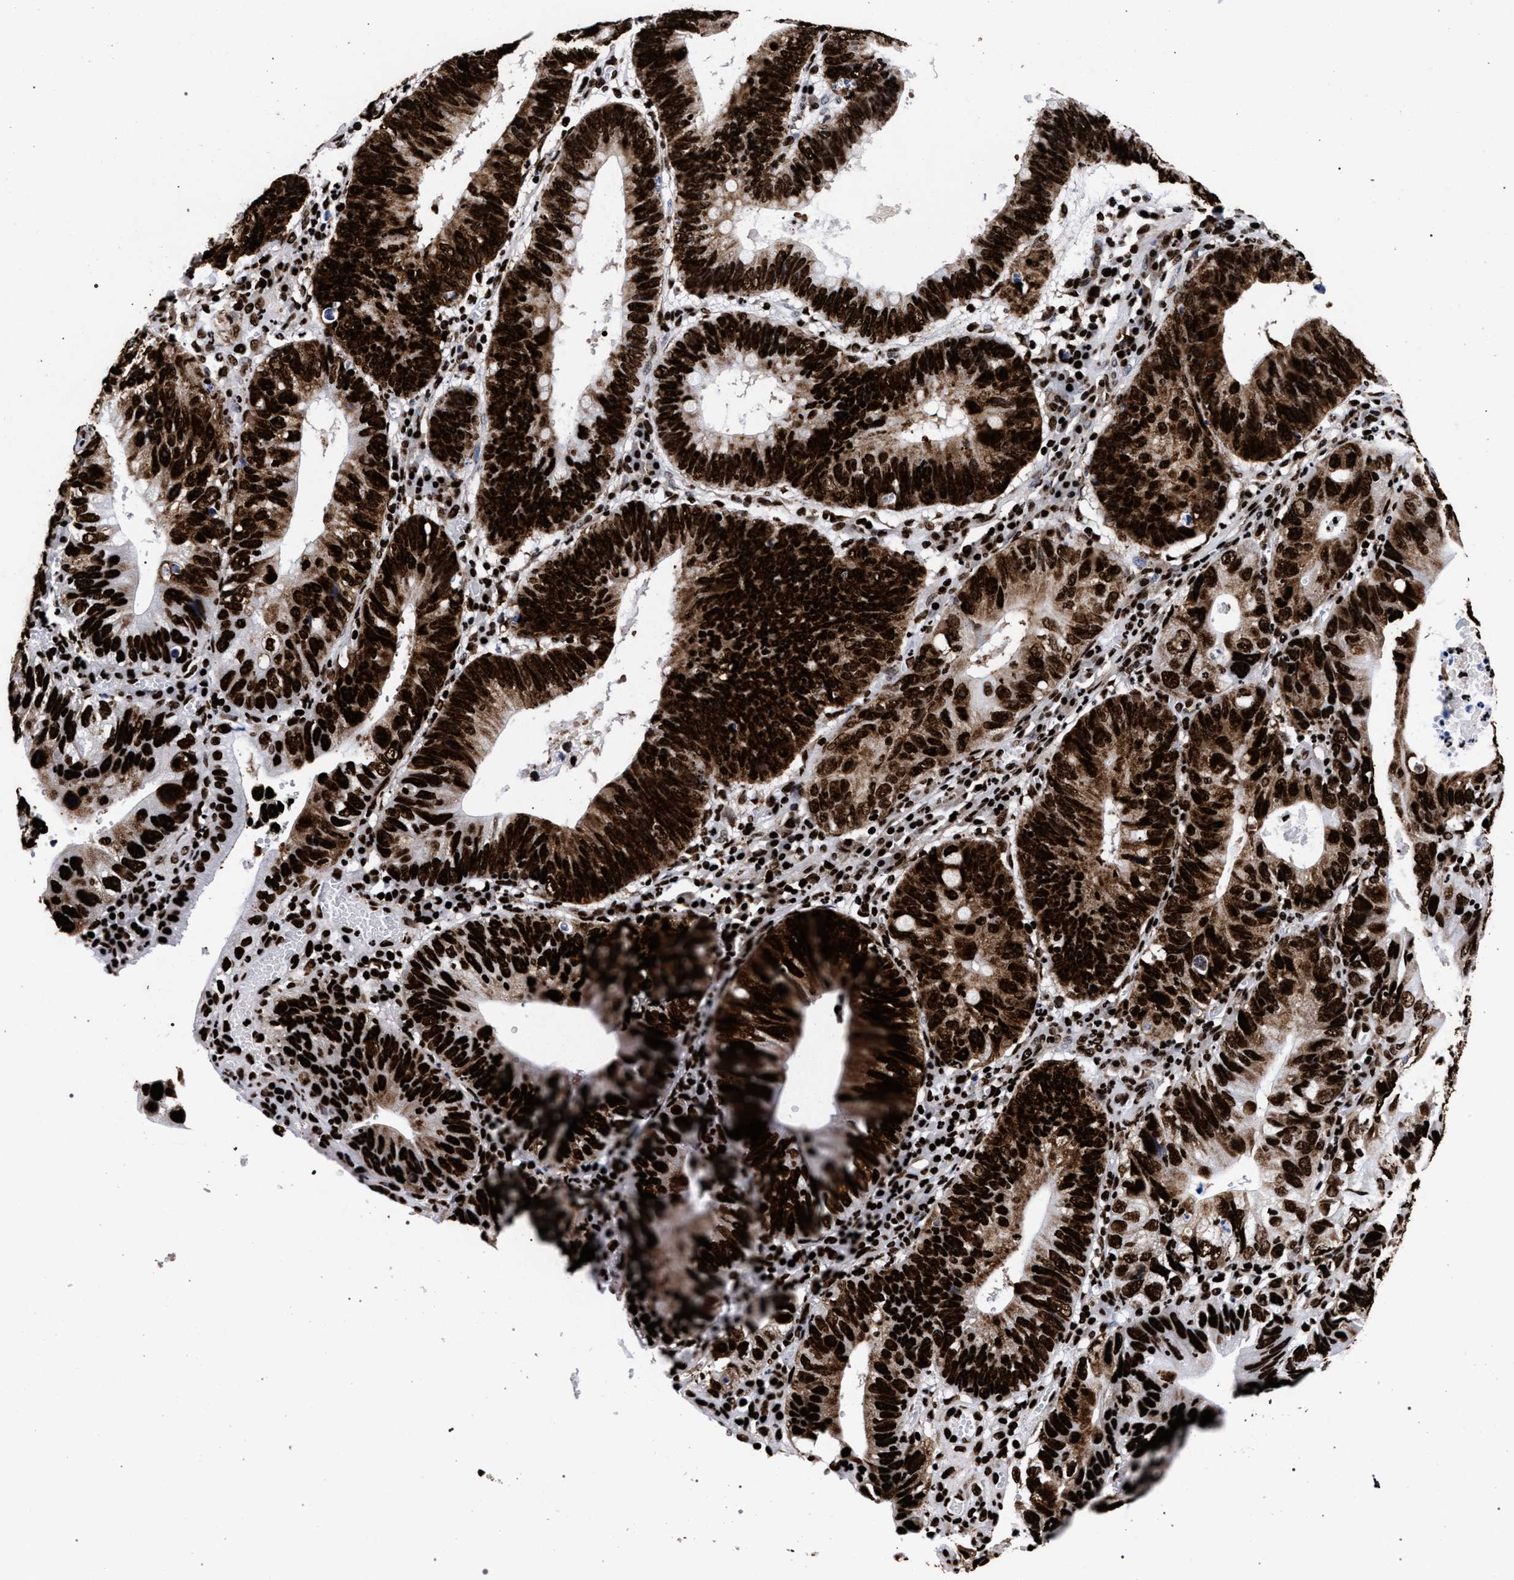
{"staining": {"intensity": "strong", "quantity": ">75%", "location": "cytoplasmic/membranous,nuclear"}, "tissue": "stomach cancer", "cell_type": "Tumor cells", "image_type": "cancer", "snomed": [{"axis": "morphology", "description": "Adenocarcinoma, NOS"}, {"axis": "topography", "description": "Stomach"}], "caption": "High-magnification brightfield microscopy of stomach adenocarcinoma stained with DAB (3,3'-diaminobenzidine) (brown) and counterstained with hematoxylin (blue). tumor cells exhibit strong cytoplasmic/membranous and nuclear expression is appreciated in about>75% of cells.", "gene": "HNRNPA1", "patient": {"sex": "male", "age": 59}}